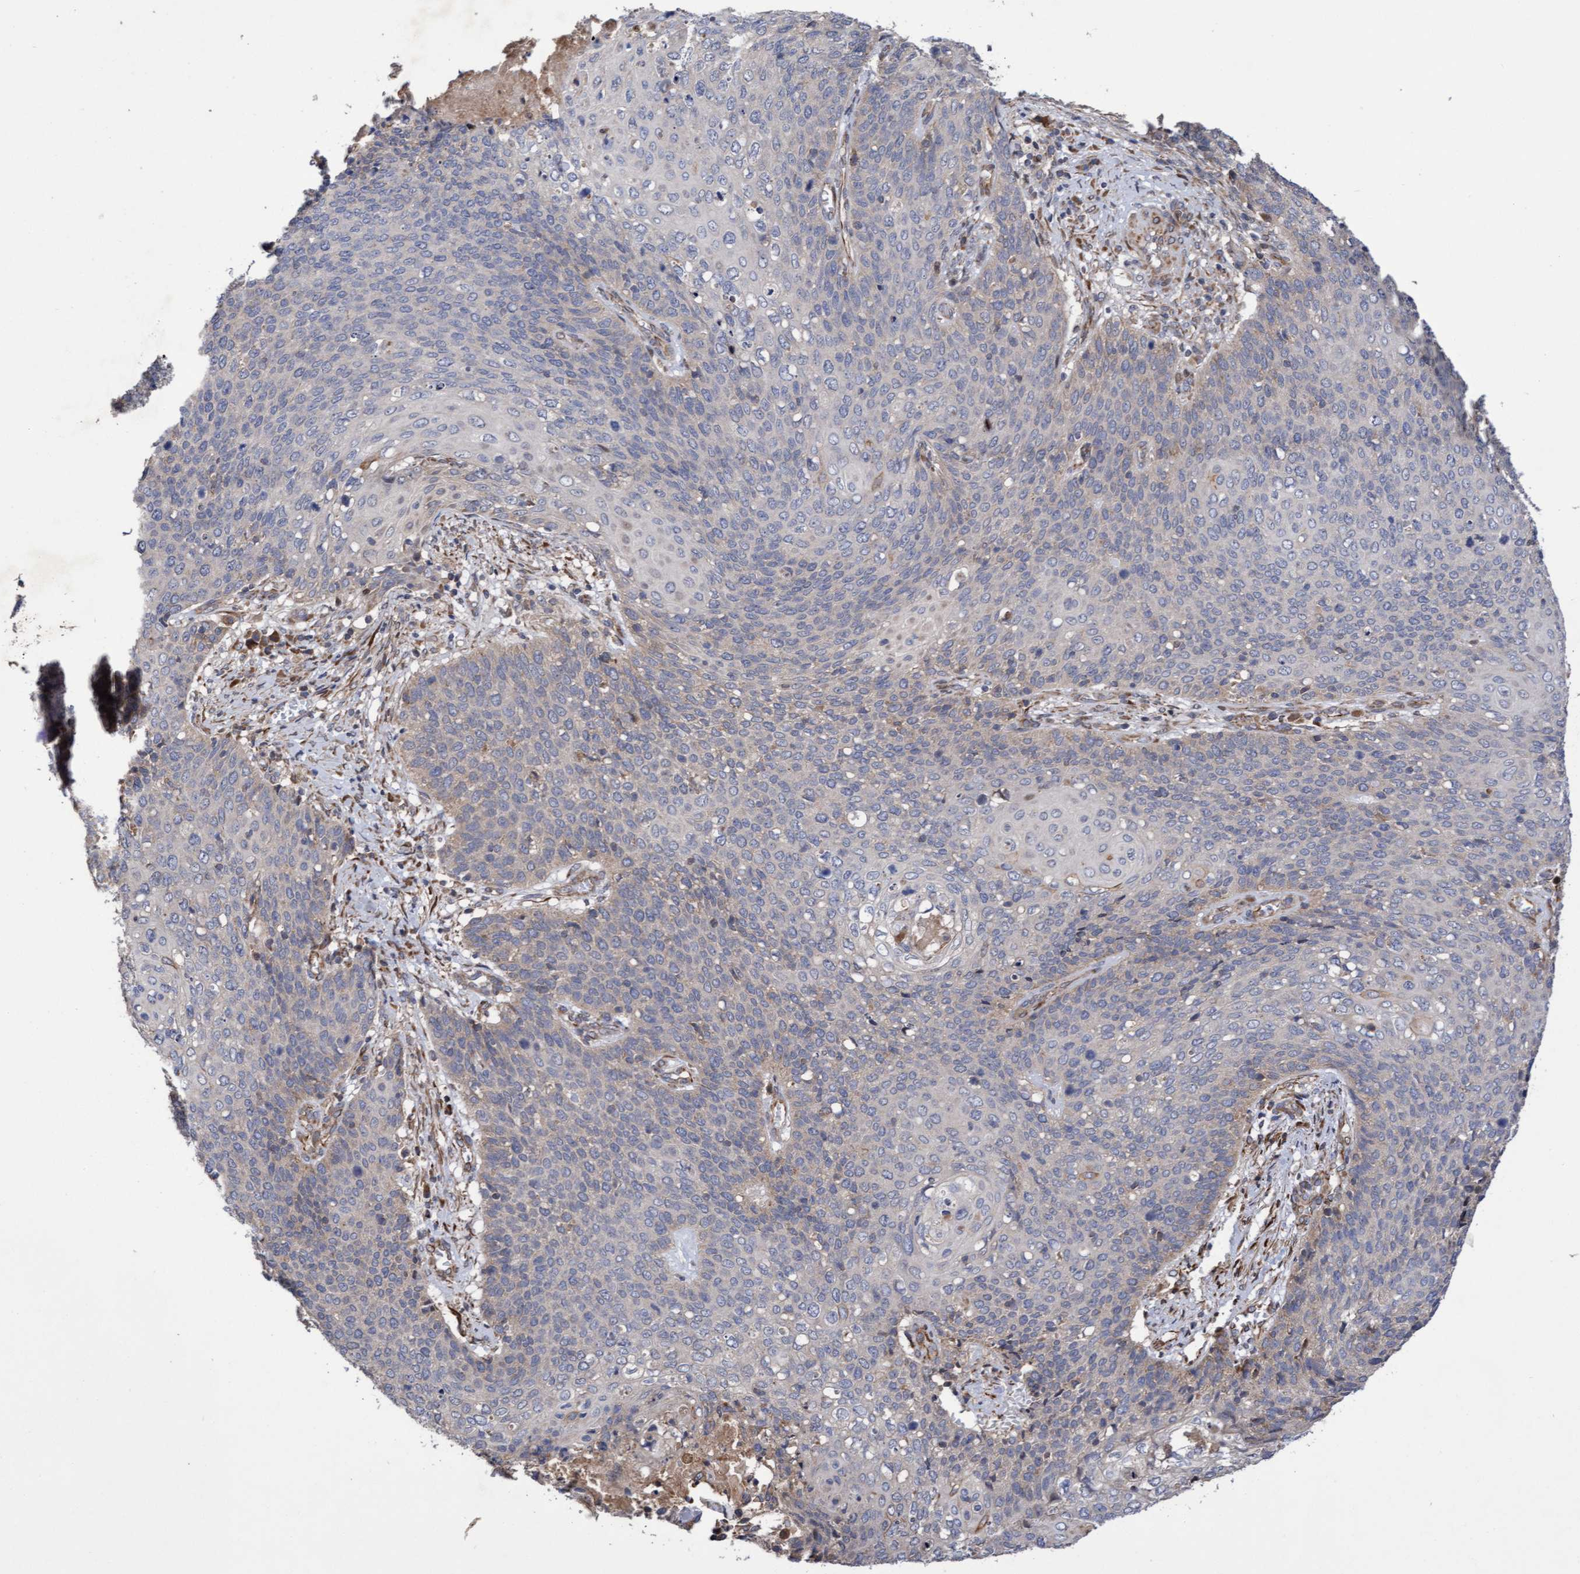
{"staining": {"intensity": "moderate", "quantity": "<25%", "location": "cytoplasmic/membranous"}, "tissue": "cervical cancer", "cell_type": "Tumor cells", "image_type": "cancer", "snomed": [{"axis": "morphology", "description": "Squamous cell carcinoma, NOS"}, {"axis": "topography", "description": "Cervix"}], "caption": "Cervical cancer (squamous cell carcinoma) tissue shows moderate cytoplasmic/membranous staining in approximately <25% of tumor cells", "gene": "ELP5", "patient": {"sex": "female", "age": 39}}